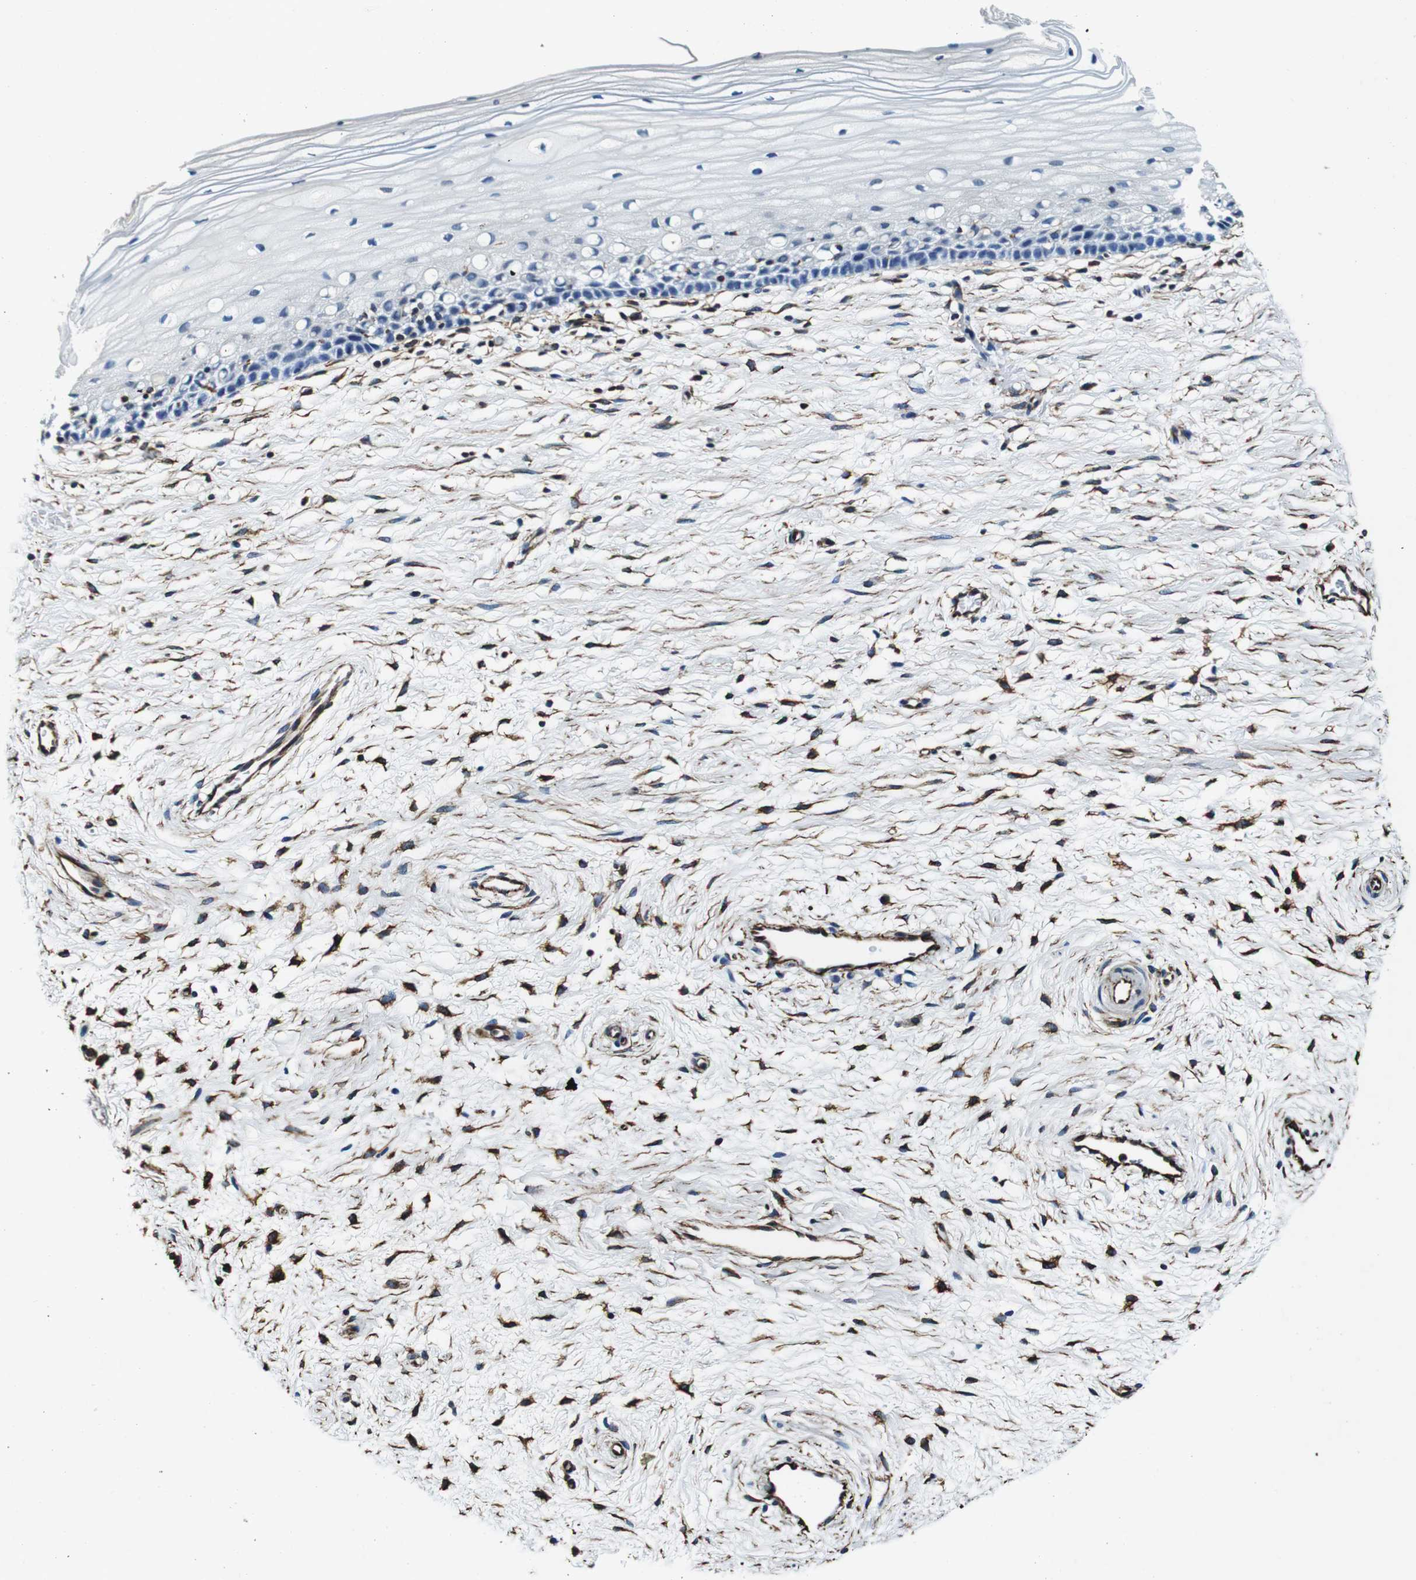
{"staining": {"intensity": "negative", "quantity": "none", "location": "none"}, "tissue": "cervix", "cell_type": "Glandular cells", "image_type": "normal", "snomed": [{"axis": "morphology", "description": "Normal tissue, NOS"}, {"axis": "topography", "description": "Cervix"}], "caption": "Micrograph shows no protein positivity in glandular cells of benign cervix. Brightfield microscopy of IHC stained with DAB (brown) and hematoxylin (blue), captured at high magnification.", "gene": "GJE1", "patient": {"sex": "female", "age": 39}}